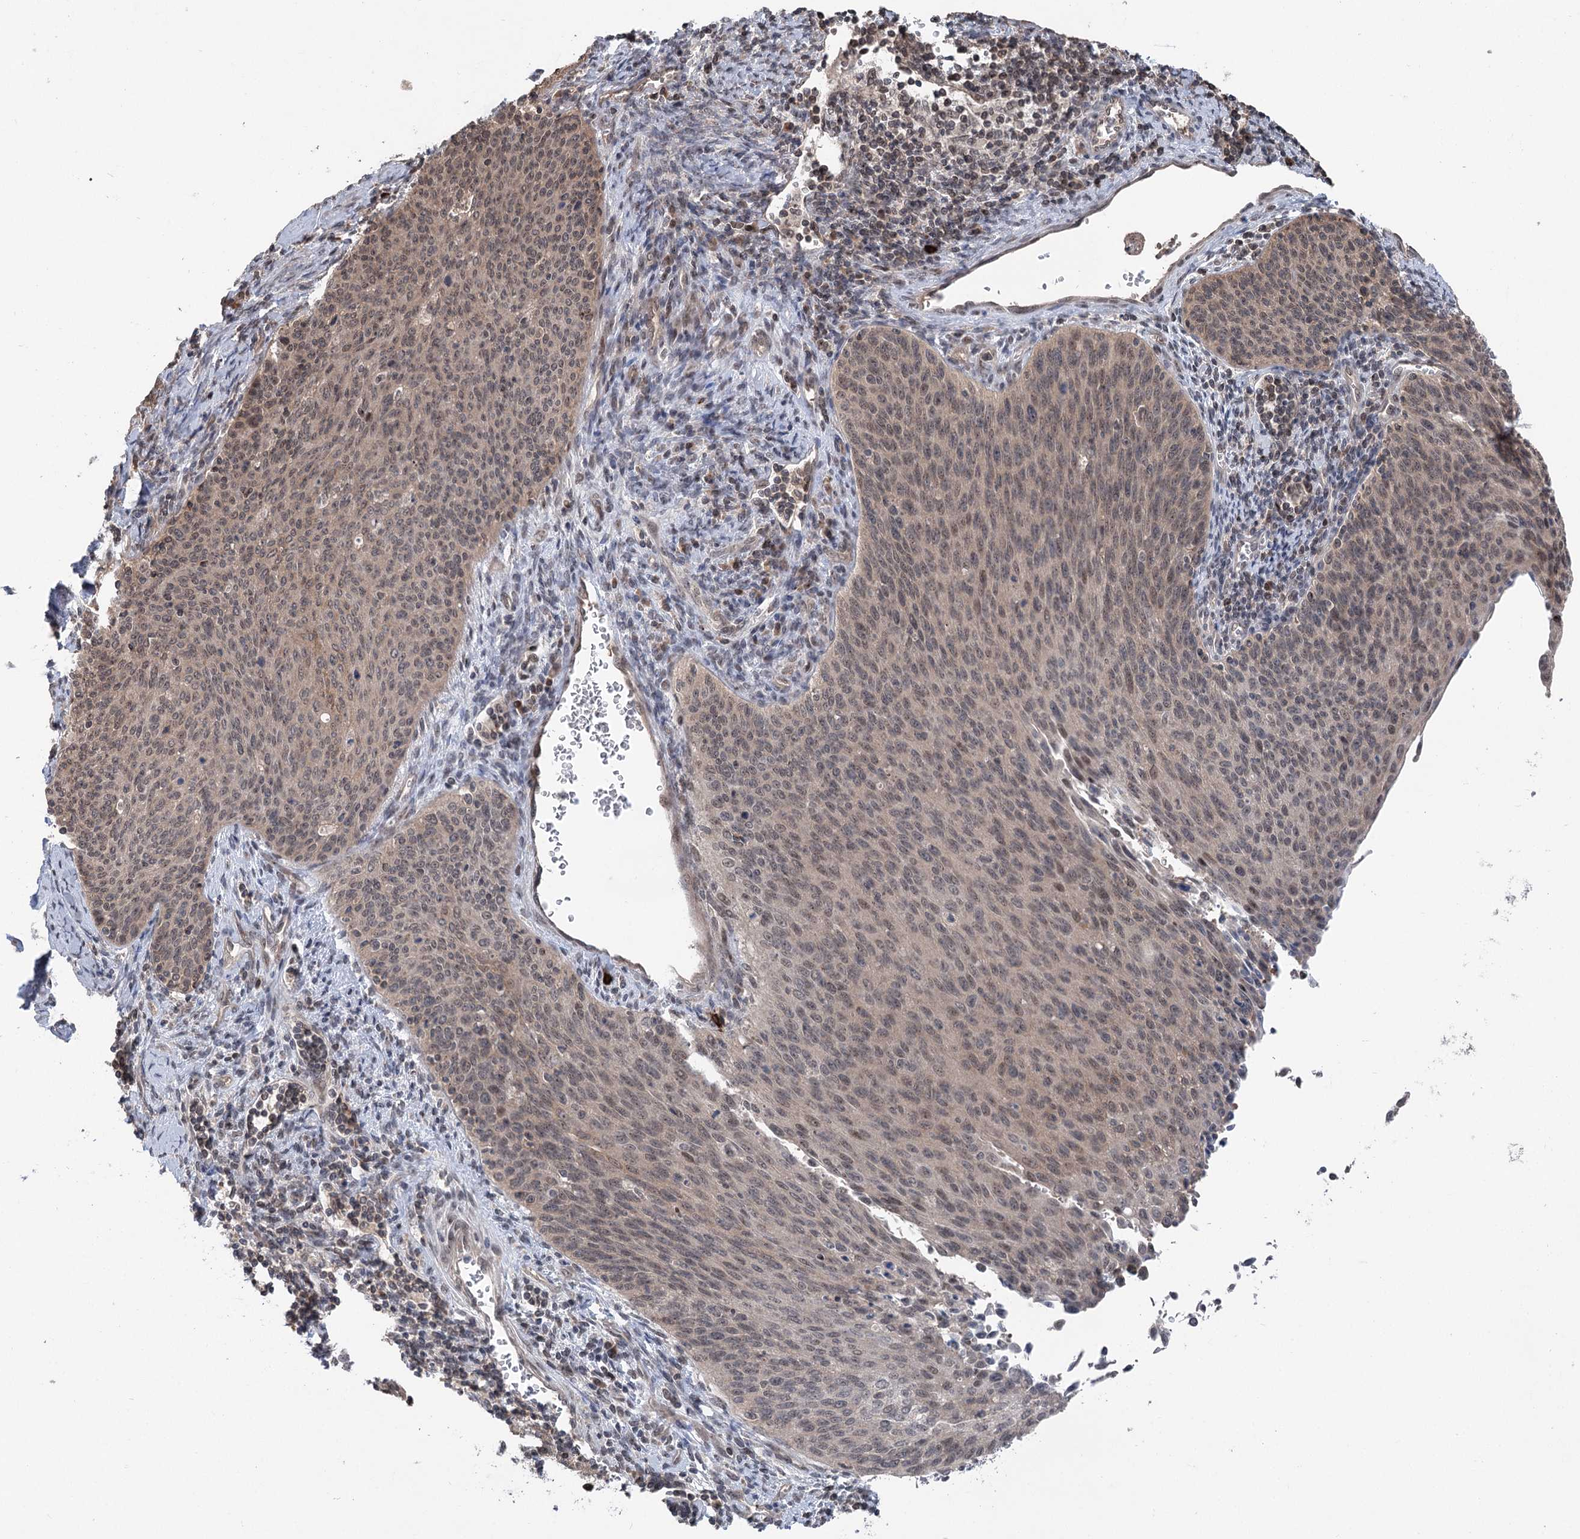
{"staining": {"intensity": "moderate", "quantity": ">75%", "location": "cytoplasmic/membranous,nuclear"}, "tissue": "cervical cancer", "cell_type": "Tumor cells", "image_type": "cancer", "snomed": [{"axis": "morphology", "description": "Squamous cell carcinoma, NOS"}, {"axis": "topography", "description": "Cervix"}], "caption": "DAB immunohistochemical staining of cervical cancer (squamous cell carcinoma) displays moderate cytoplasmic/membranous and nuclear protein positivity in approximately >75% of tumor cells. The staining is performed using DAB (3,3'-diaminobenzidine) brown chromogen to label protein expression. The nuclei are counter-stained blue using hematoxylin.", "gene": "CCSER2", "patient": {"sex": "female", "age": 55}}